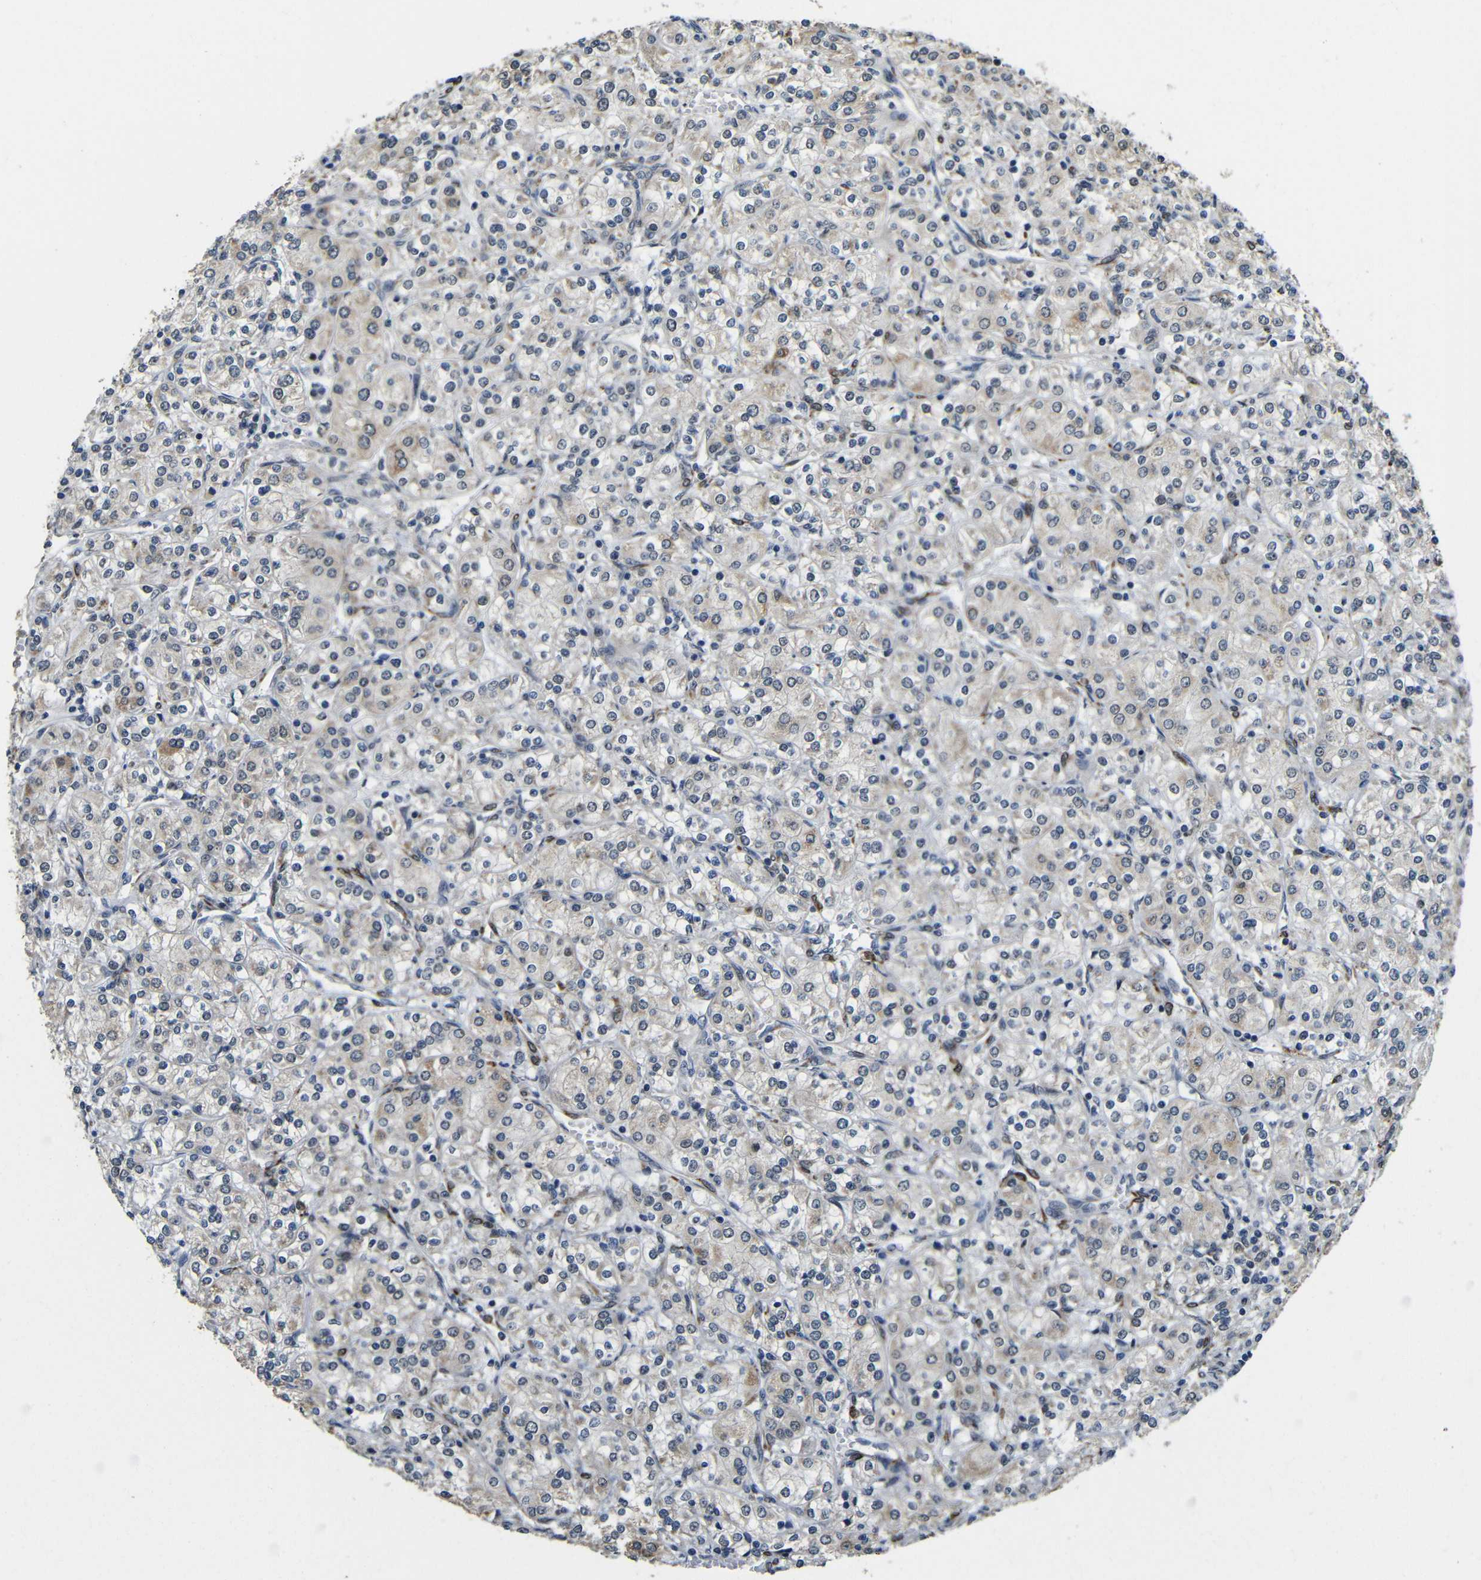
{"staining": {"intensity": "moderate", "quantity": "<25%", "location": "cytoplasmic/membranous"}, "tissue": "renal cancer", "cell_type": "Tumor cells", "image_type": "cancer", "snomed": [{"axis": "morphology", "description": "Adenocarcinoma, NOS"}, {"axis": "topography", "description": "Kidney"}], "caption": "High-power microscopy captured an immunohistochemistry (IHC) histopathology image of renal cancer (adenocarcinoma), revealing moderate cytoplasmic/membranous positivity in approximately <25% of tumor cells.", "gene": "FAM172A", "patient": {"sex": "male", "age": 77}}